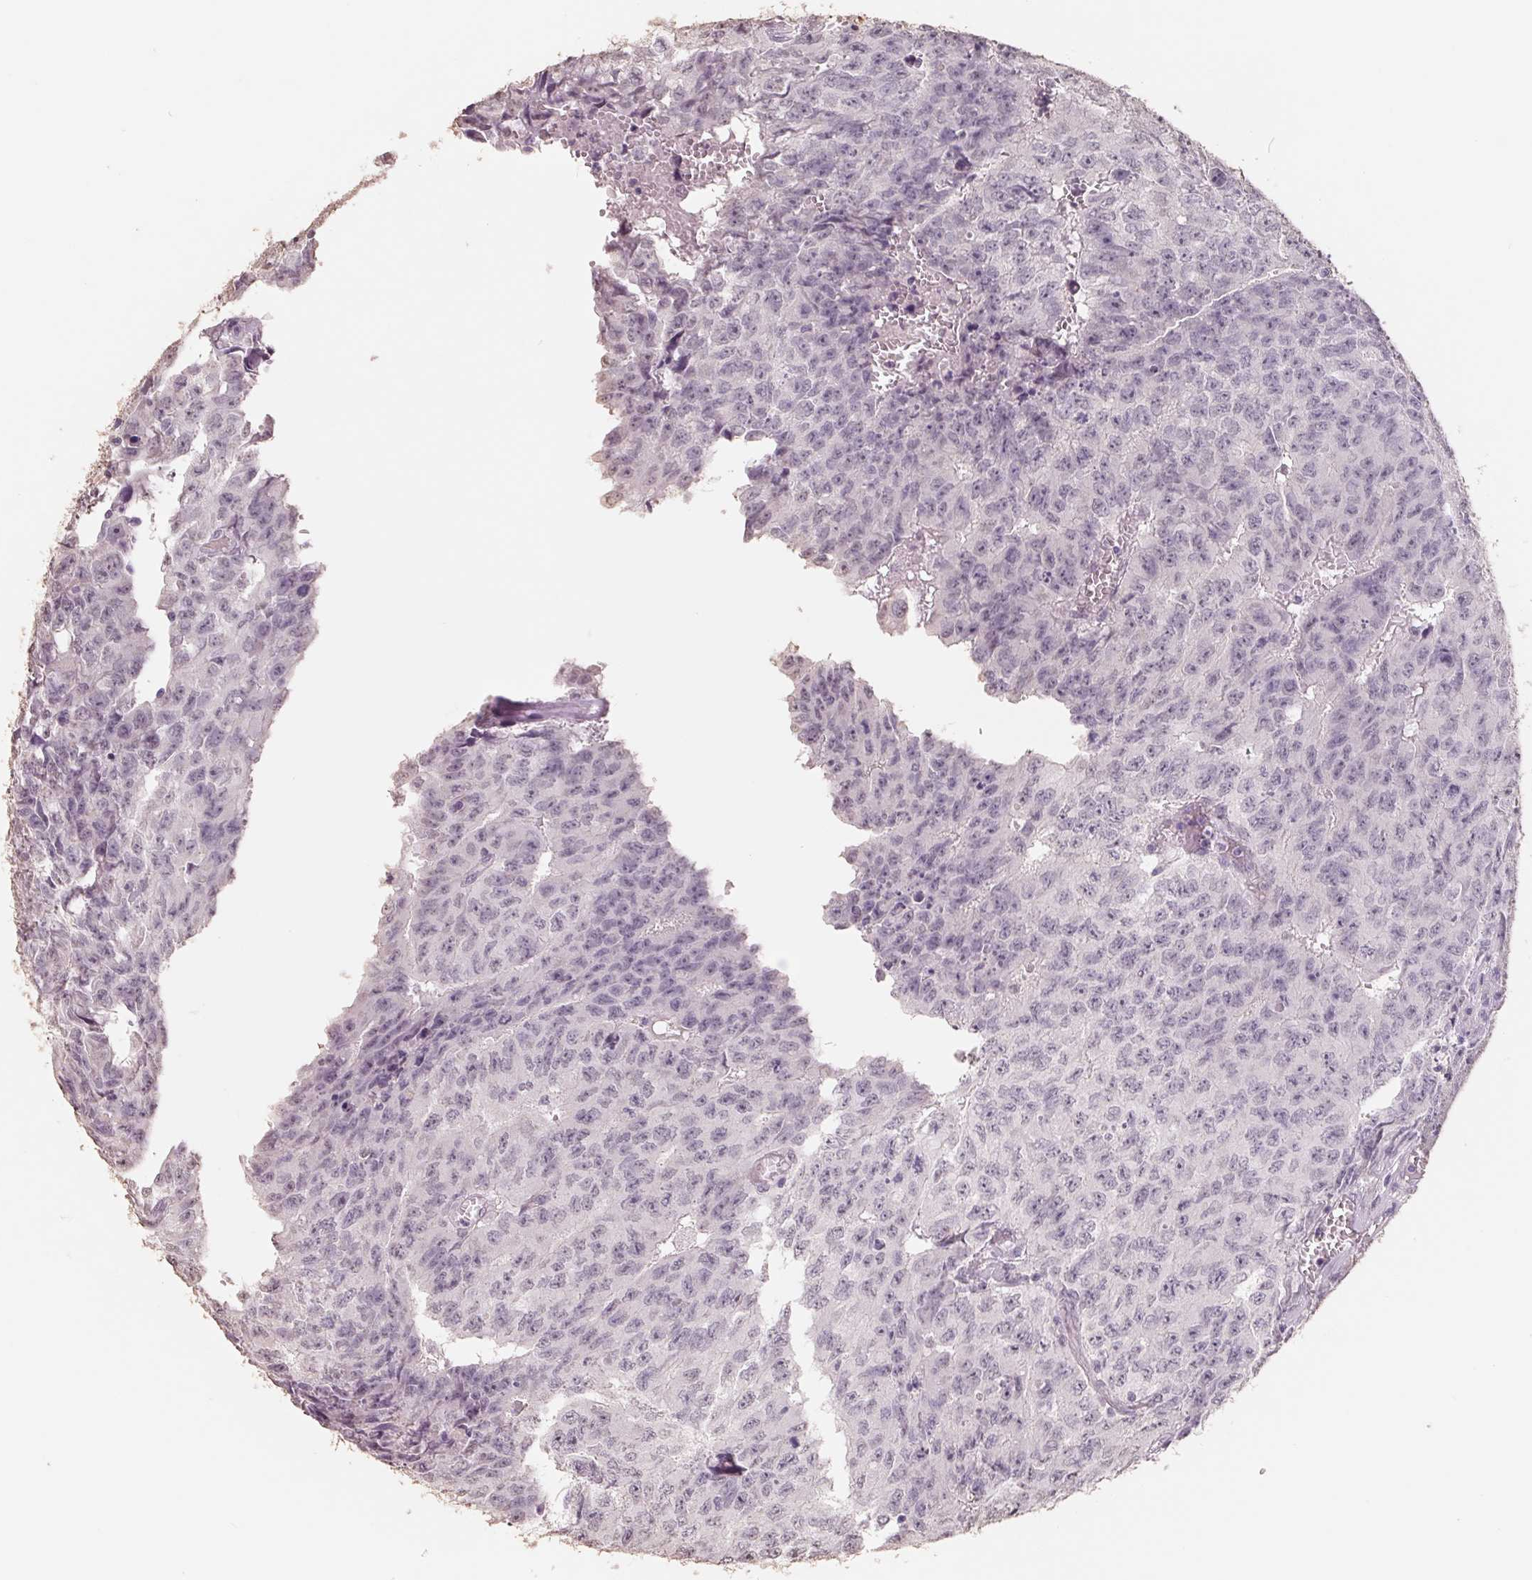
{"staining": {"intensity": "negative", "quantity": "none", "location": "none"}, "tissue": "testis cancer", "cell_type": "Tumor cells", "image_type": "cancer", "snomed": [{"axis": "morphology", "description": "Carcinoma, Embryonal, NOS"}, {"axis": "morphology", "description": "Teratoma, malignant, NOS"}, {"axis": "topography", "description": "Testis"}], "caption": "Immunohistochemistry (IHC) image of neoplastic tissue: human testis embryonal carcinoma stained with DAB demonstrates no significant protein staining in tumor cells.", "gene": "FTCD", "patient": {"sex": "male", "age": 24}}